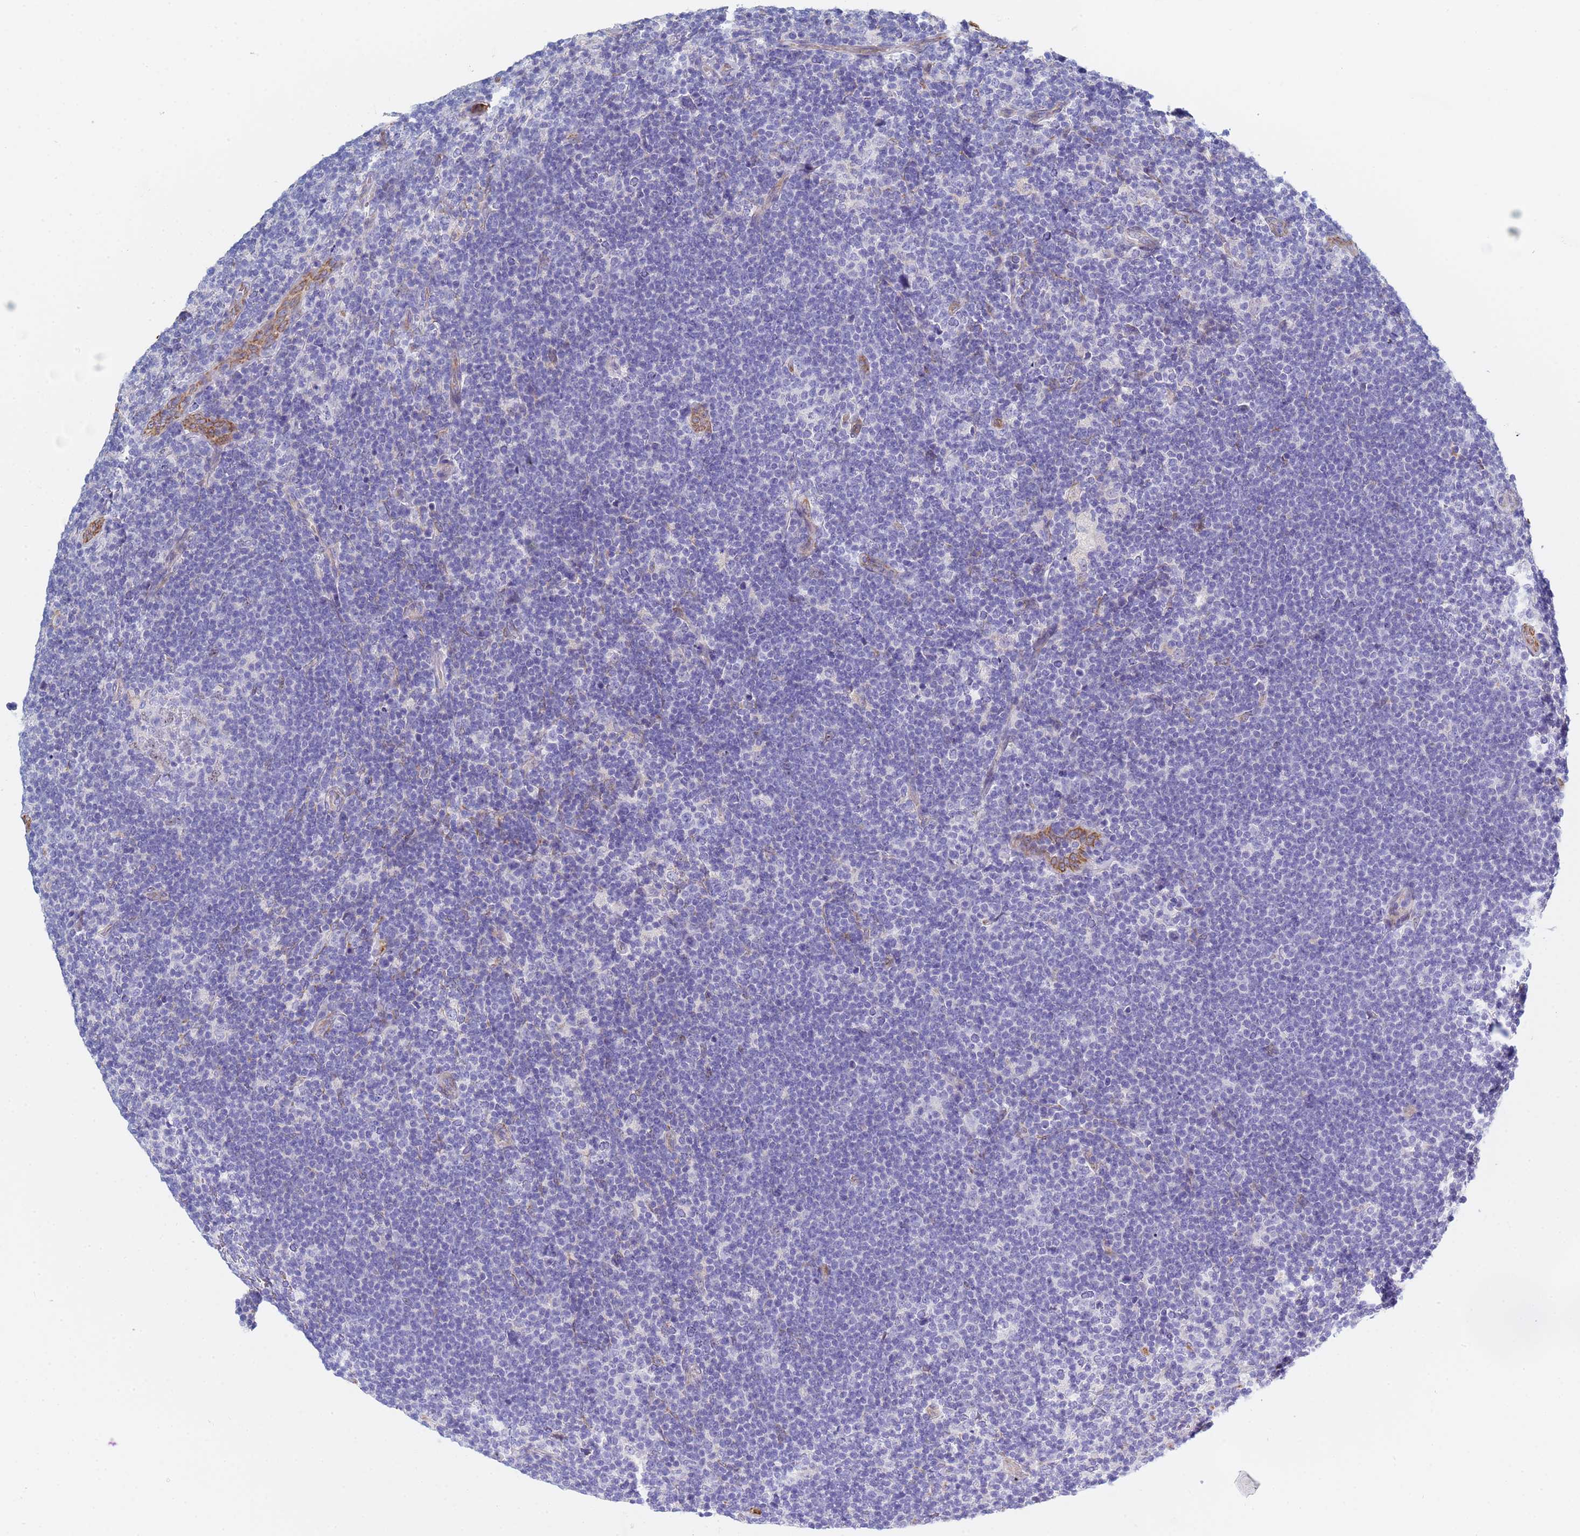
{"staining": {"intensity": "negative", "quantity": "none", "location": "none"}, "tissue": "lymphoma", "cell_type": "Tumor cells", "image_type": "cancer", "snomed": [{"axis": "morphology", "description": "Hodgkin's disease, NOS"}, {"axis": "topography", "description": "Lymph node"}], "caption": "Immunohistochemical staining of human lymphoma demonstrates no significant positivity in tumor cells.", "gene": "GDAP2", "patient": {"sex": "female", "age": 57}}